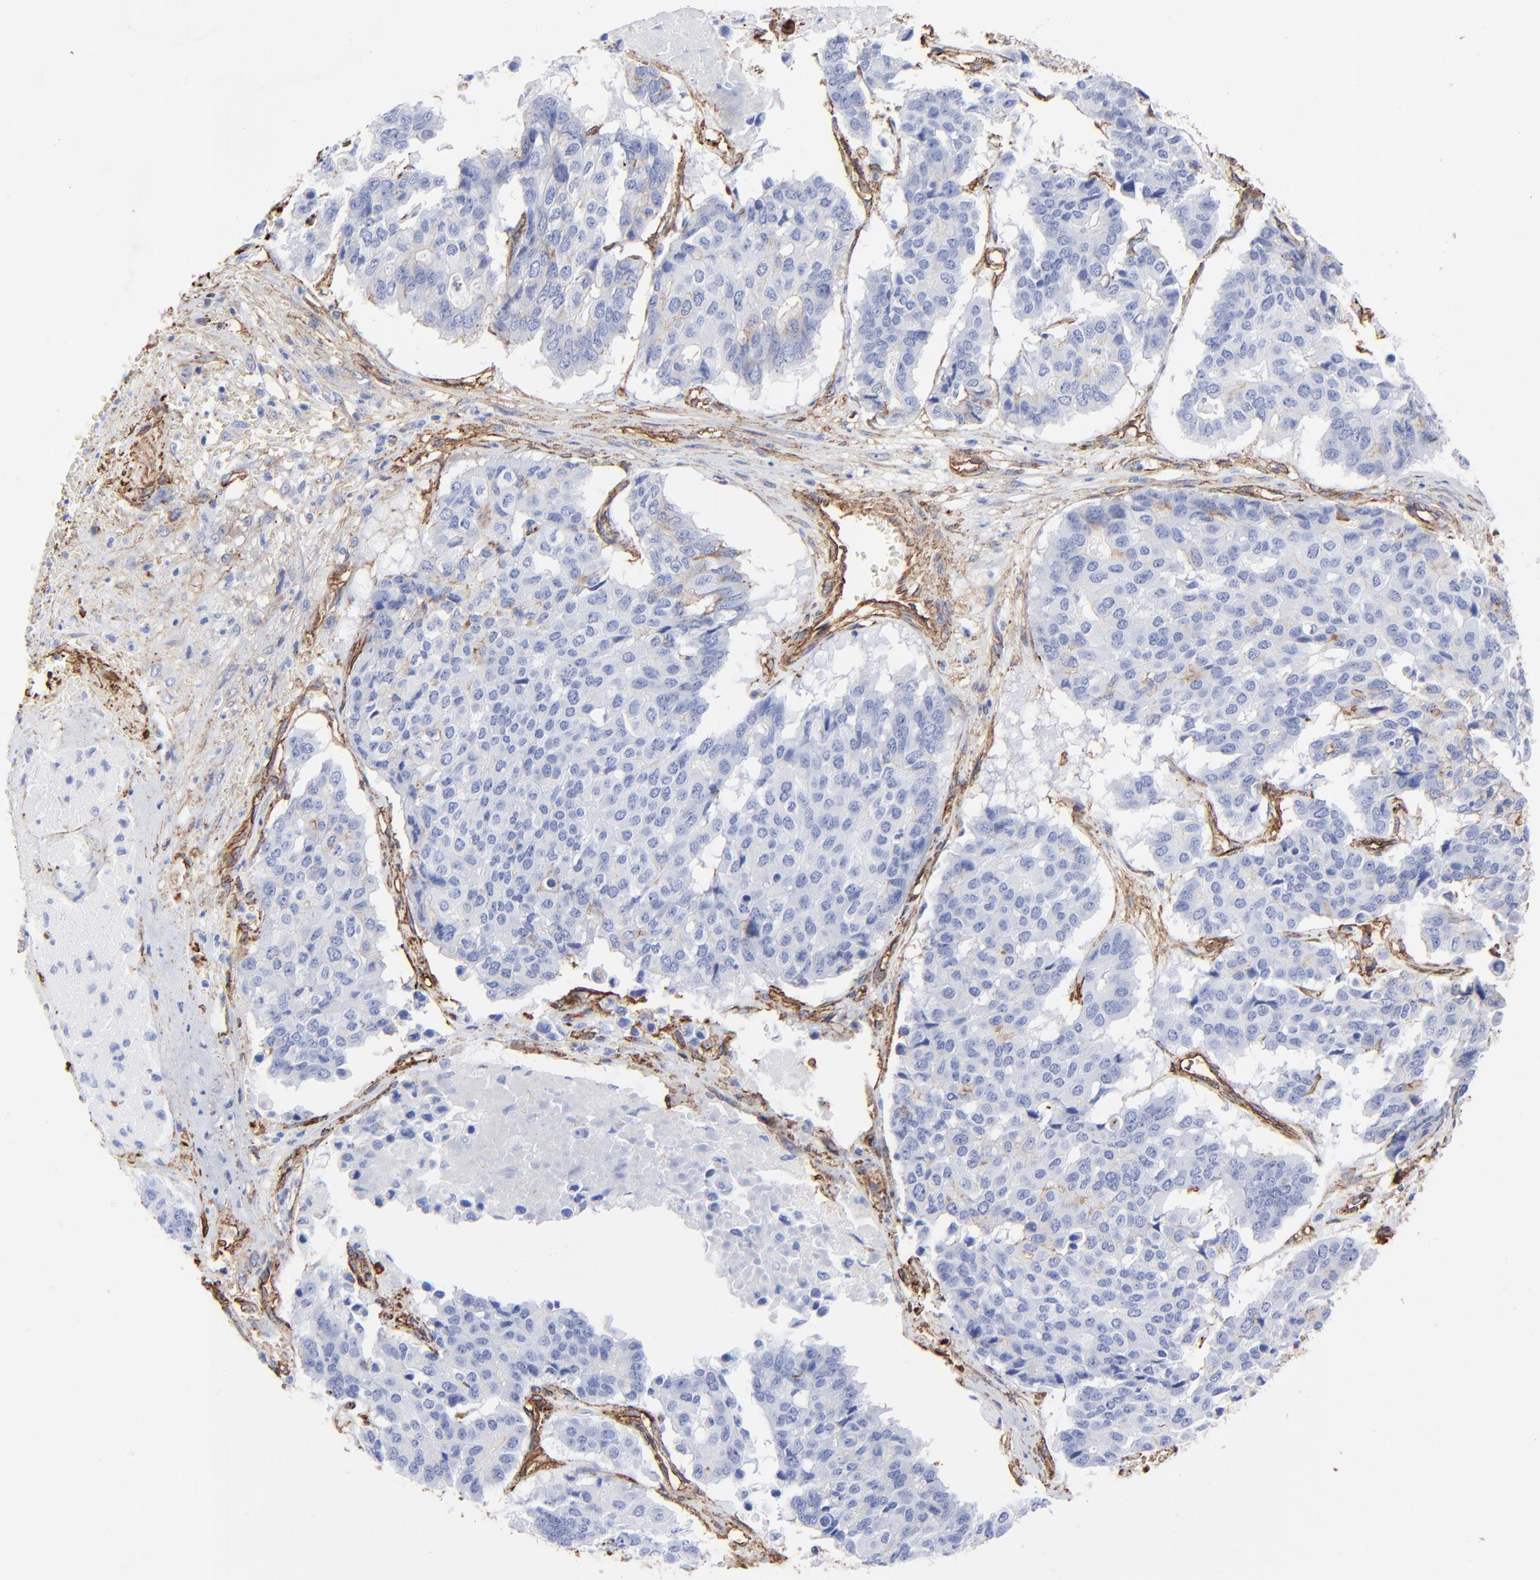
{"staining": {"intensity": "negative", "quantity": "none", "location": "none"}, "tissue": "pancreatic cancer", "cell_type": "Tumor cells", "image_type": "cancer", "snomed": [{"axis": "morphology", "description": "Adenocarcinoma, NOS"}, {"axis": "topography", "description": "Pancreas"}], "caption": "DAB immunohistochemical staining of pancreatic cancer reveals no significant staining in tumor cells. Nuclei are stained in blue.", "gene": "CAV1", "patient": {"sex": "male", "age": 50}}